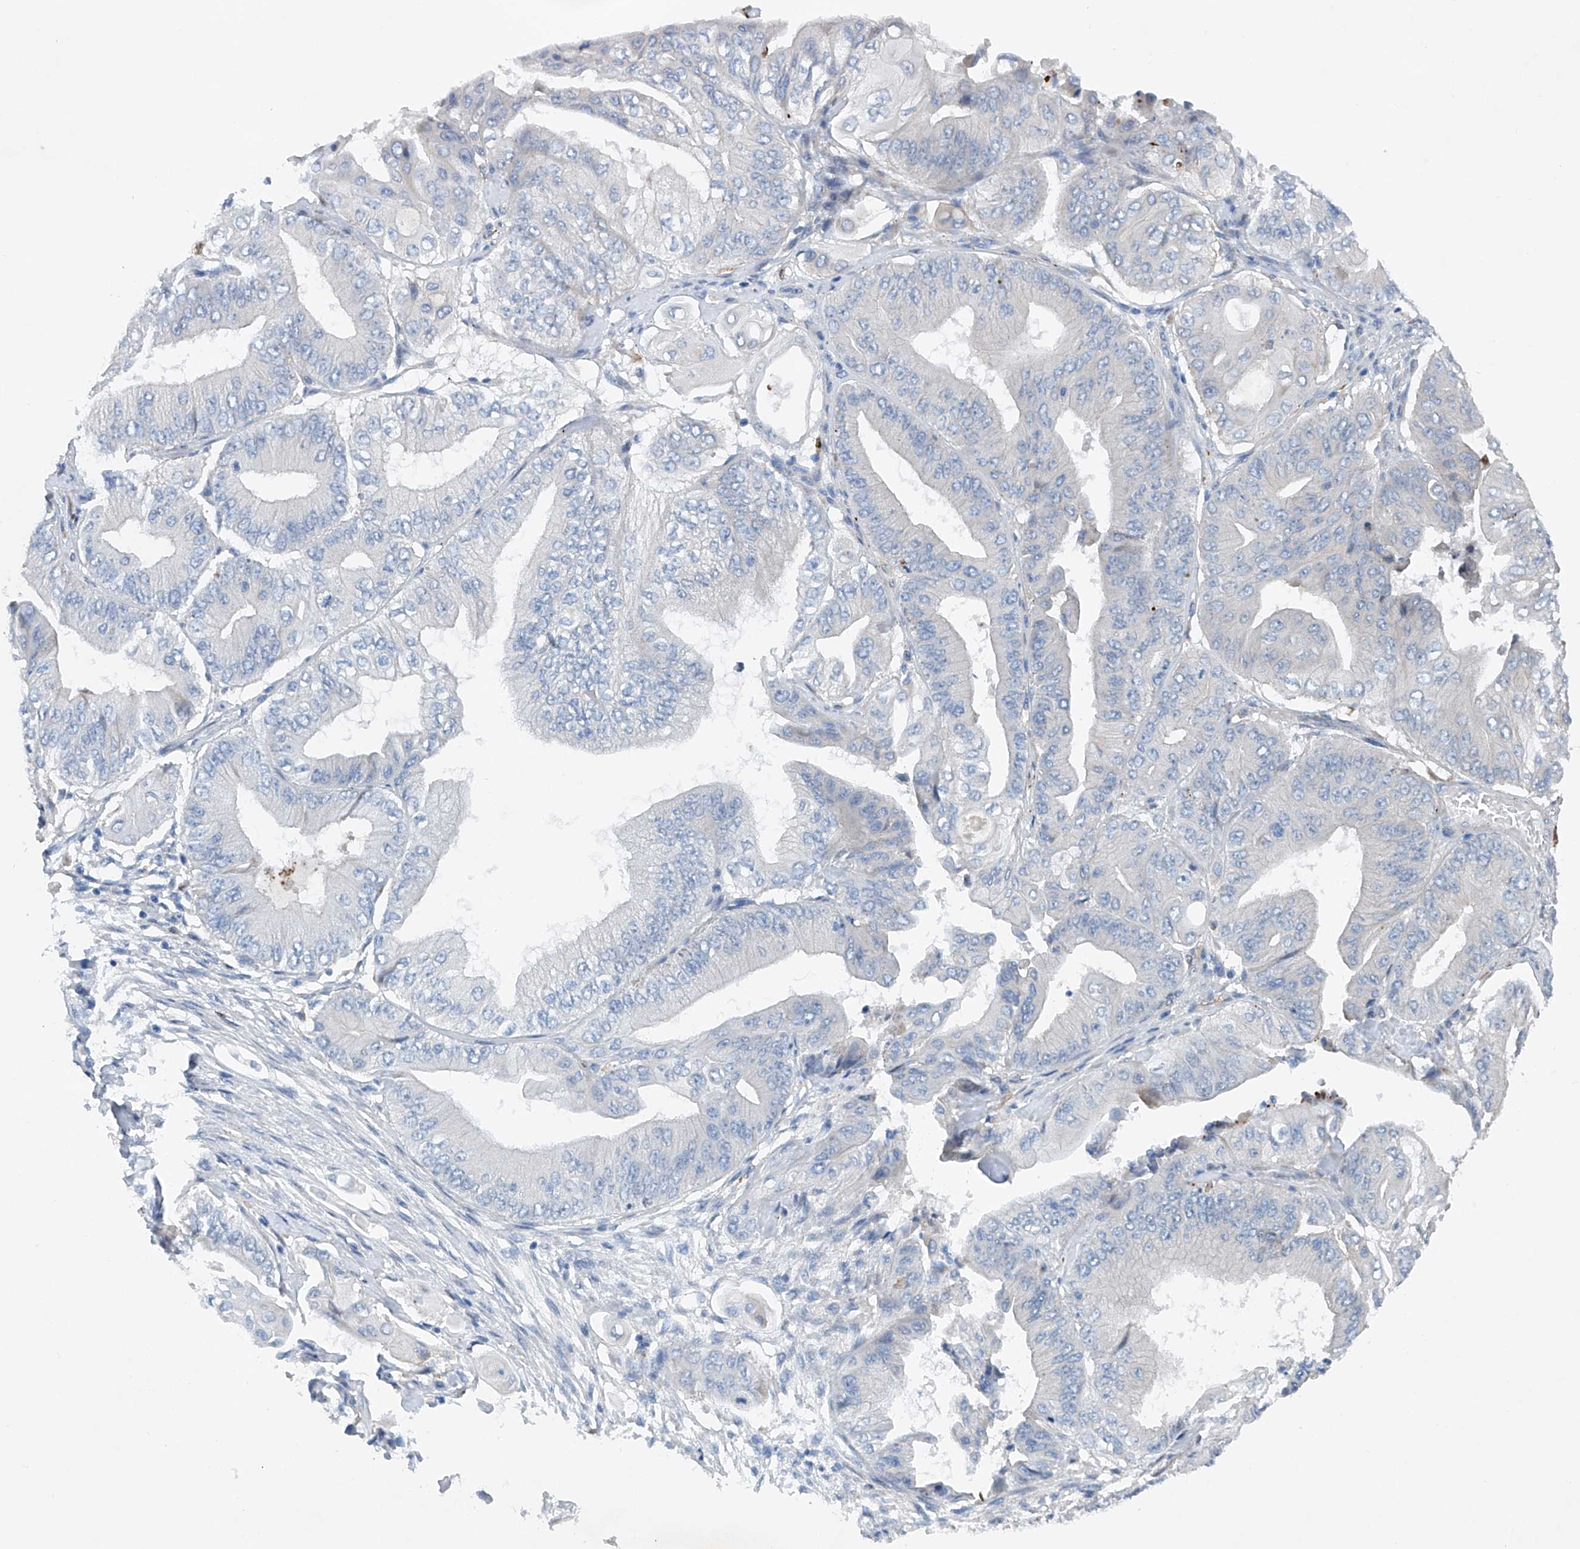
{"staining": {"intensity": "negative", "quantity": "none", "location": "none"}, "tissue": "pancreatic cancer", "cell_type": "Tumor cells", "image_type": "cancer", "snomed": [{"axis": "morphology", "description": "Adenocarcinoma, NOS"}, {"axis": "topography", "description": "Pancreas"}], "caption": "This is an immunohistochemistry image of pancreatic cancer (adenocarcinoma). There is no expression in tumor cells.", "gene": "CEP85L", "patient": {"sex": "female", "age": 77}}